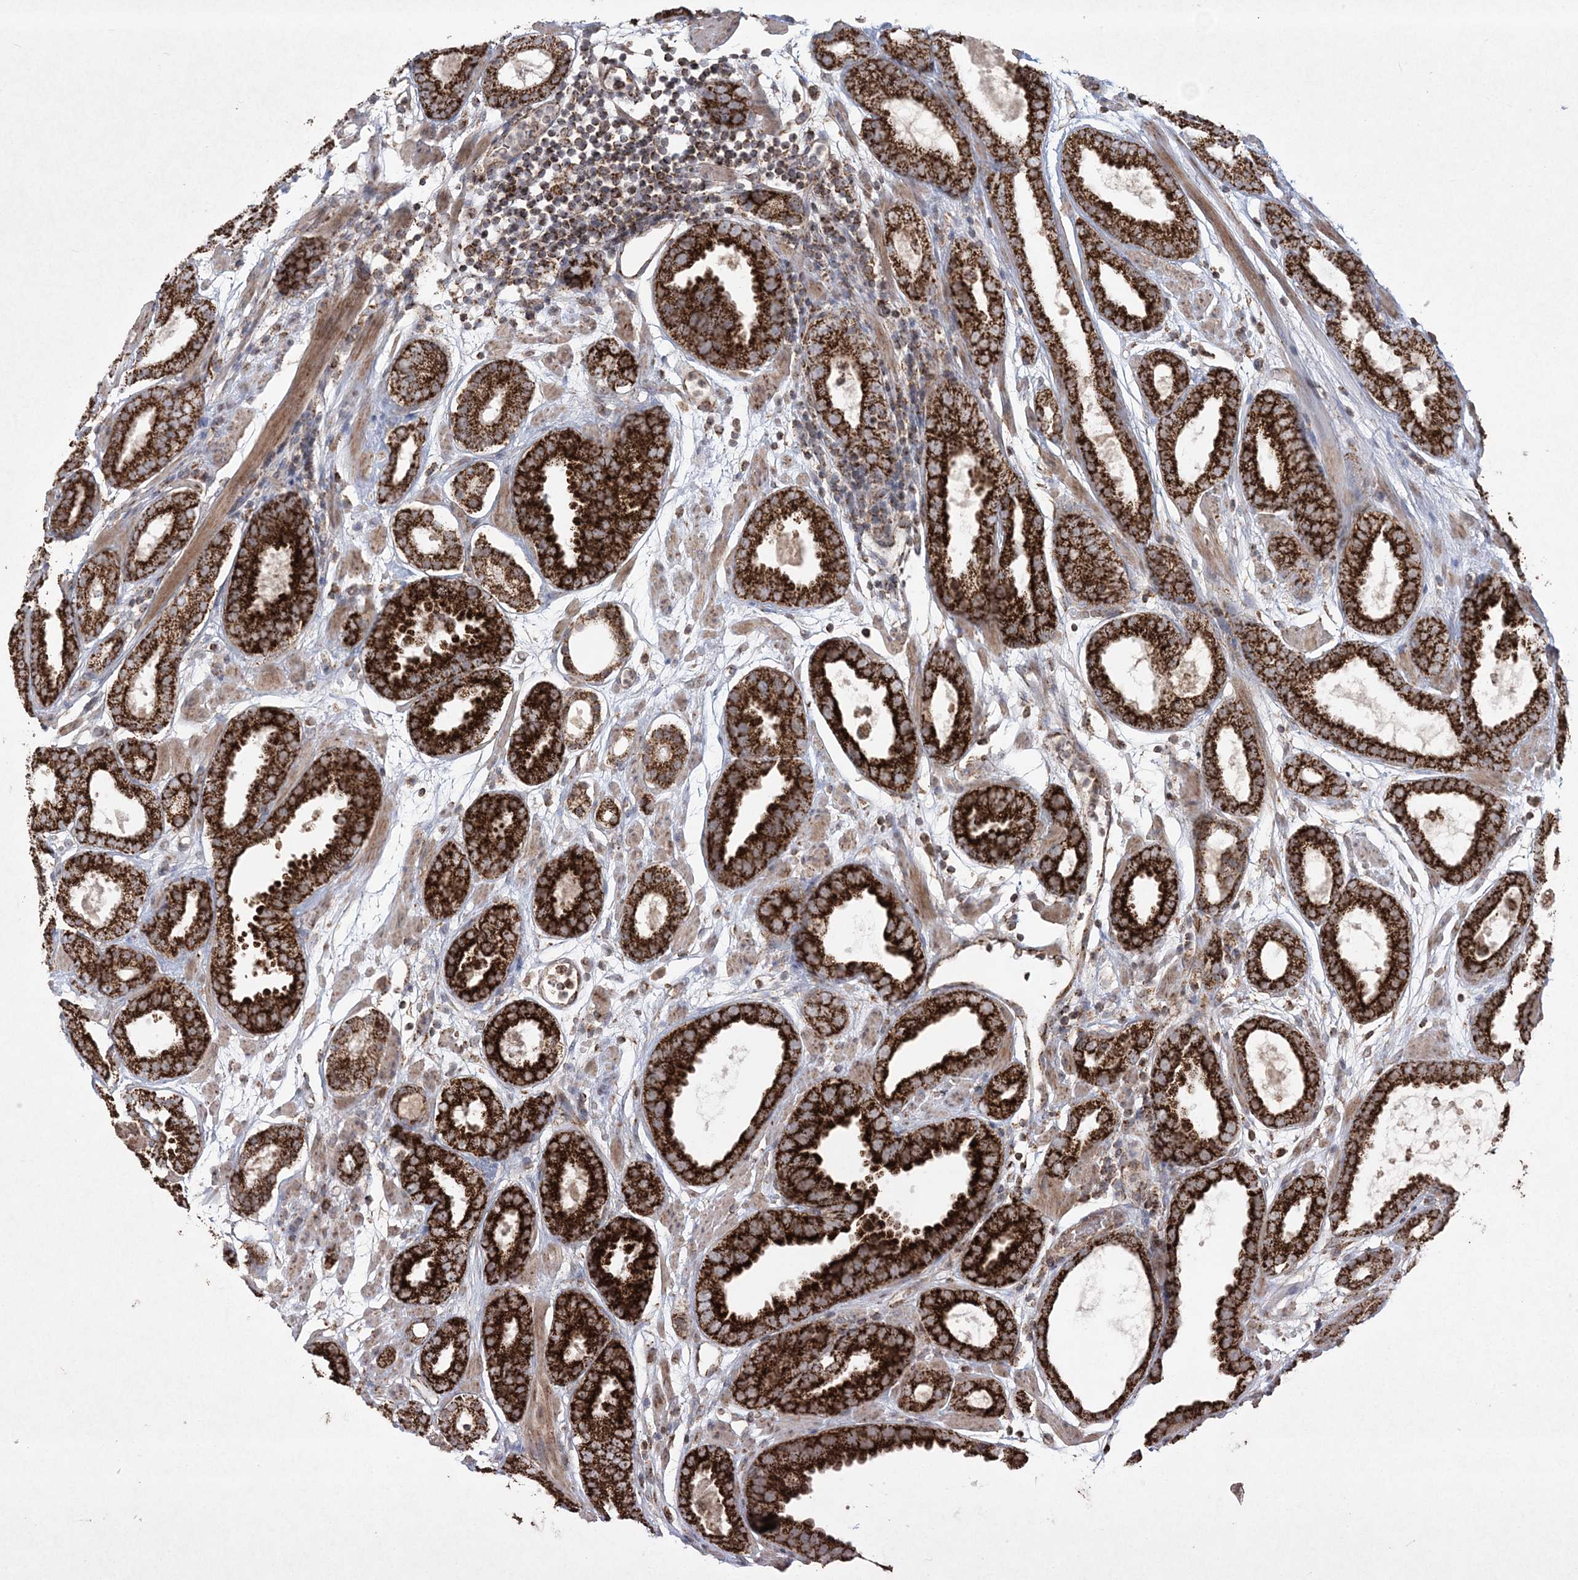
{"staining": {"intensity": "strong", "quantity": ">75%", "location": "cytoplasmic/membranous"}, "tissue": "prostate cancer", "cell_type": "Tumor cells", "image_type": "cancer", "snomed": [{"axis": "morphology", "description": "Adenocarcinoma, Low grade"}, {"axis": "topography", "description": "Prostate"}], "caption": "DAB (3,3'-diaminobenzidine) immunohistochemical staining of prostate cancer exhibits strong cytoplasmic/membranous protein staining in approximately >75% of tumor cells. The protein is stained brown, and the nuclei are stained in blue (DAB (3,3'-diaminobenzidine) IHC with brightfield microscopy, high magnification).", "gene": "LRPPRC", "patient": {"sex": "male", "age": 69}}